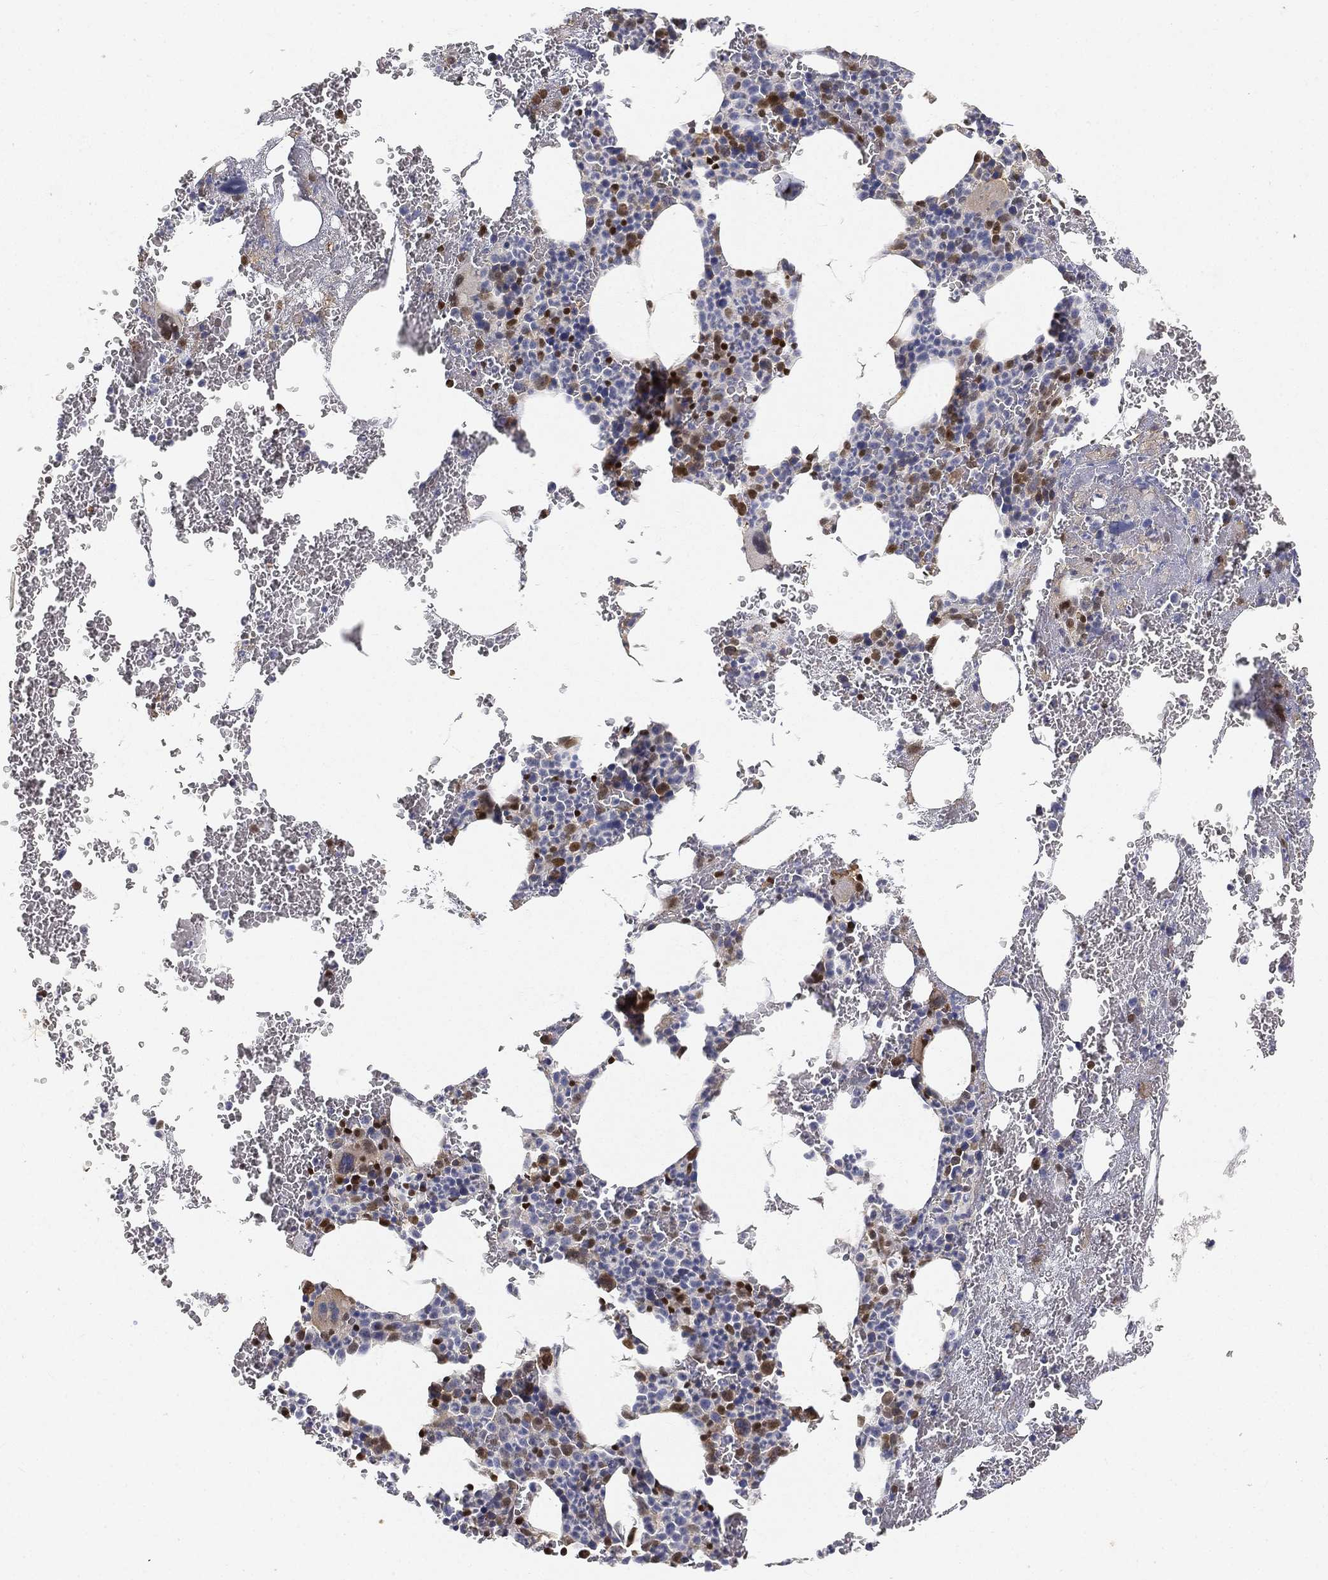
{"staining": {"intensity": "strong", "quantity": "<25%", "location": "nuclear"}, "tissue": "bone marrow", "cell_type": "Hematopoietic cells", "image_type": "normal", "snomed": [{"axis": "morphology", "description": "Normal tissue, NOS"}, {"axis": "topography", "description": "Bone marrow"}], "caption": "Immunohistochemical staining of normal bone marrow displays strong nuclear protein staining in approximately <25% of hematopoietic cells. The staining was performed using DAB to visualize the protein expression in brown, while the nuclei were stained in blue with hematoxylin (Magnification: 20x).", "gene": "CRTC3", "patient": {"sex": "male", "age": 91}}